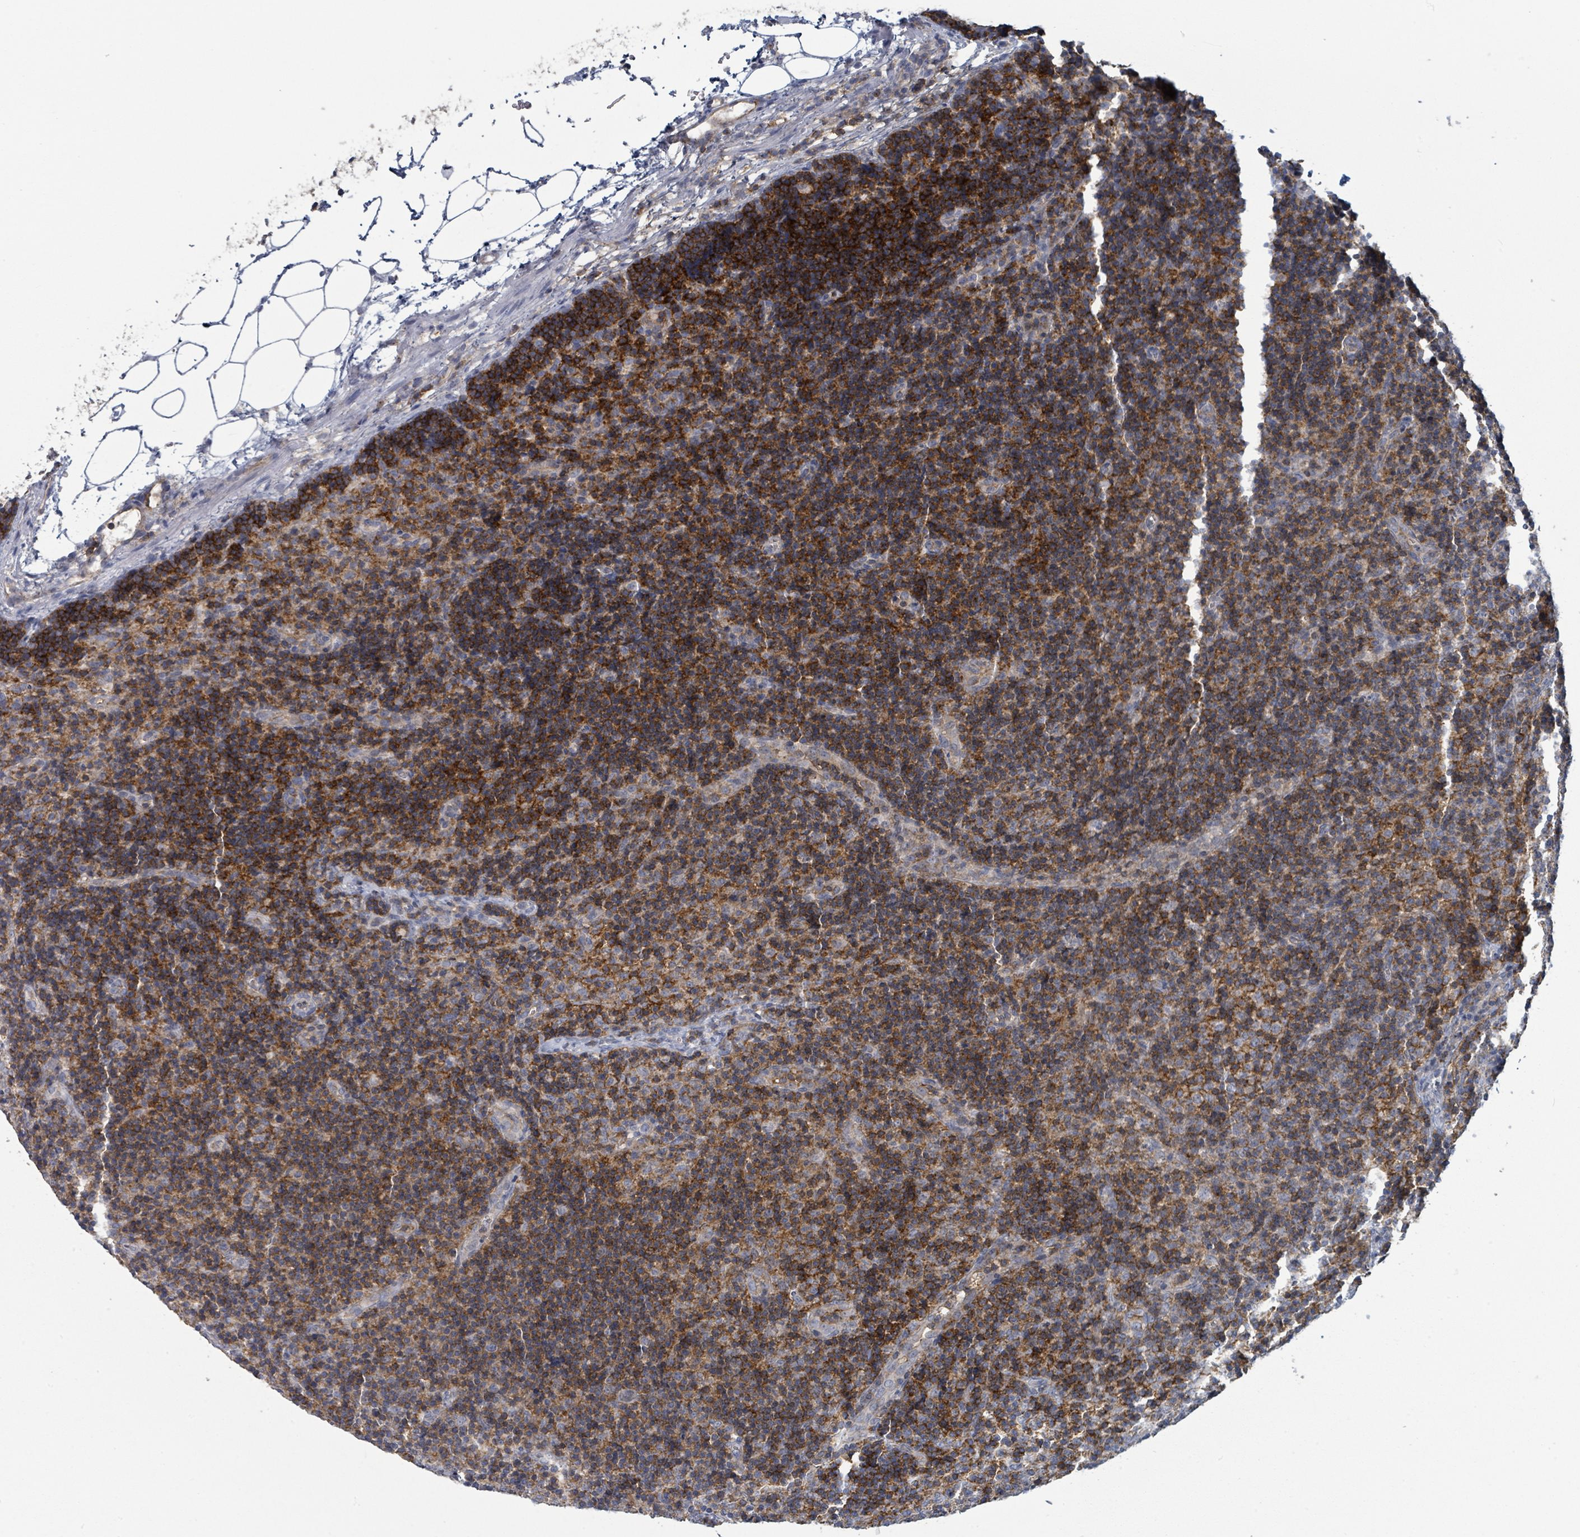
{"staining": {"intensity": "weak", "quantity": "<25%", "location": "cytoplasmic/membranous"}, "tissue": "lymph node", "cell_type": "Germinal center cells", "image_type": "normal", "snomed": [{"axis": "morphology", "description": "Normal tissue, NOS"}, {"axis": "topography", "description": "Lymph node"}], "caption": "DAB immunohistochemical staining of normal lymph node exhibits no significant positivity in germinal center cells.", "gene": "TNFRSF14", "patient": {"sex": "female", "age": 30}}